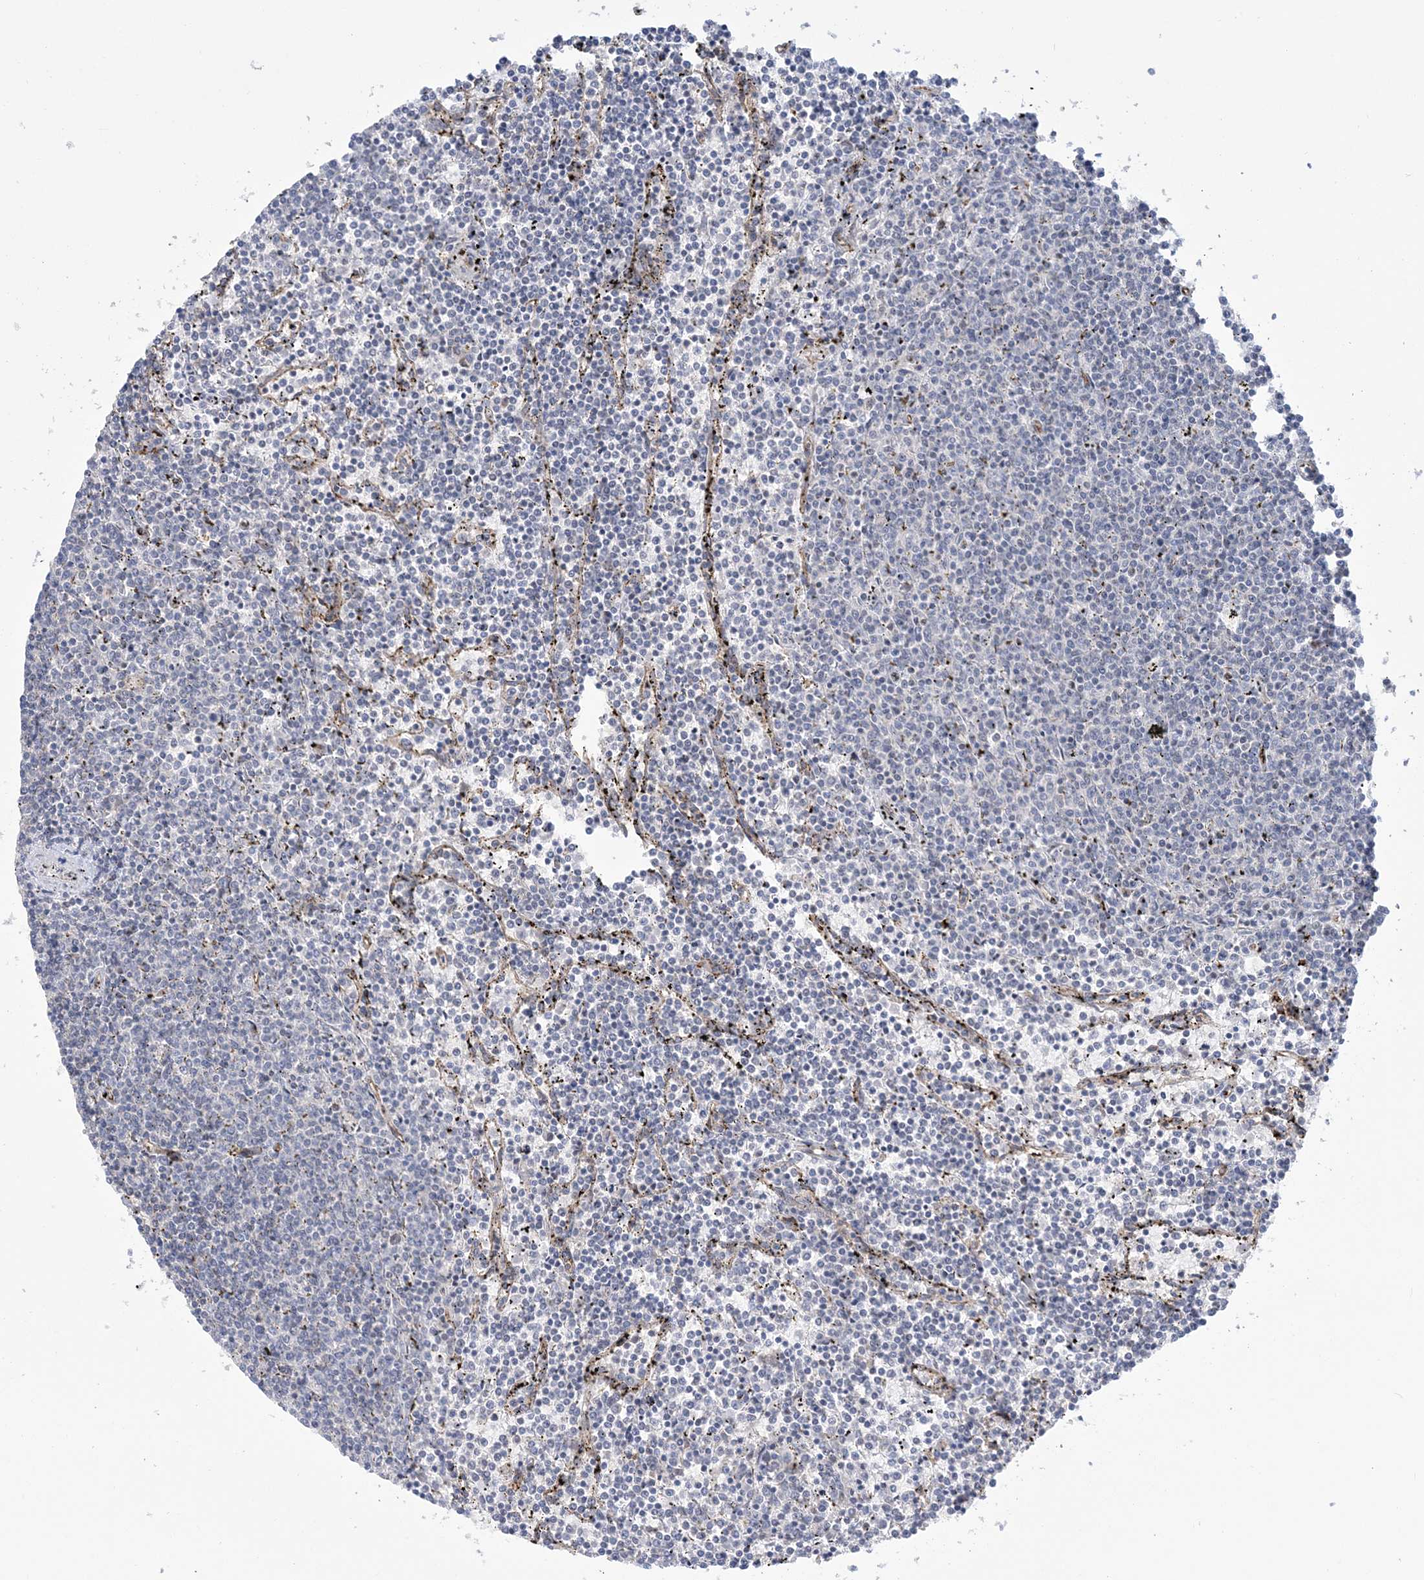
{"staining": {"intensity": "negative", "quantity": "none", "location": "none"}, "tissue": "lymphoma", "cell_type": "Tumor cells", "image_type": "cancer", "snomed": [{"axis": "morphology", "description": "Malignant lymphoma, non-Hodgkin's type, Low grade"}, {"axis": "topography", "description": "Spleen"}], "caption": "Tumor cells show no significant protein expression in lymphoma. (Stains: DAB (3,3'-diaminobenzidine) immunohistochemistry (IHC) with hematoxylin counter stain, Microscopy: brightfield microscopy at high magnification).", "gene": "FARSB", "patient": {"sex": "female", "age": 50}}